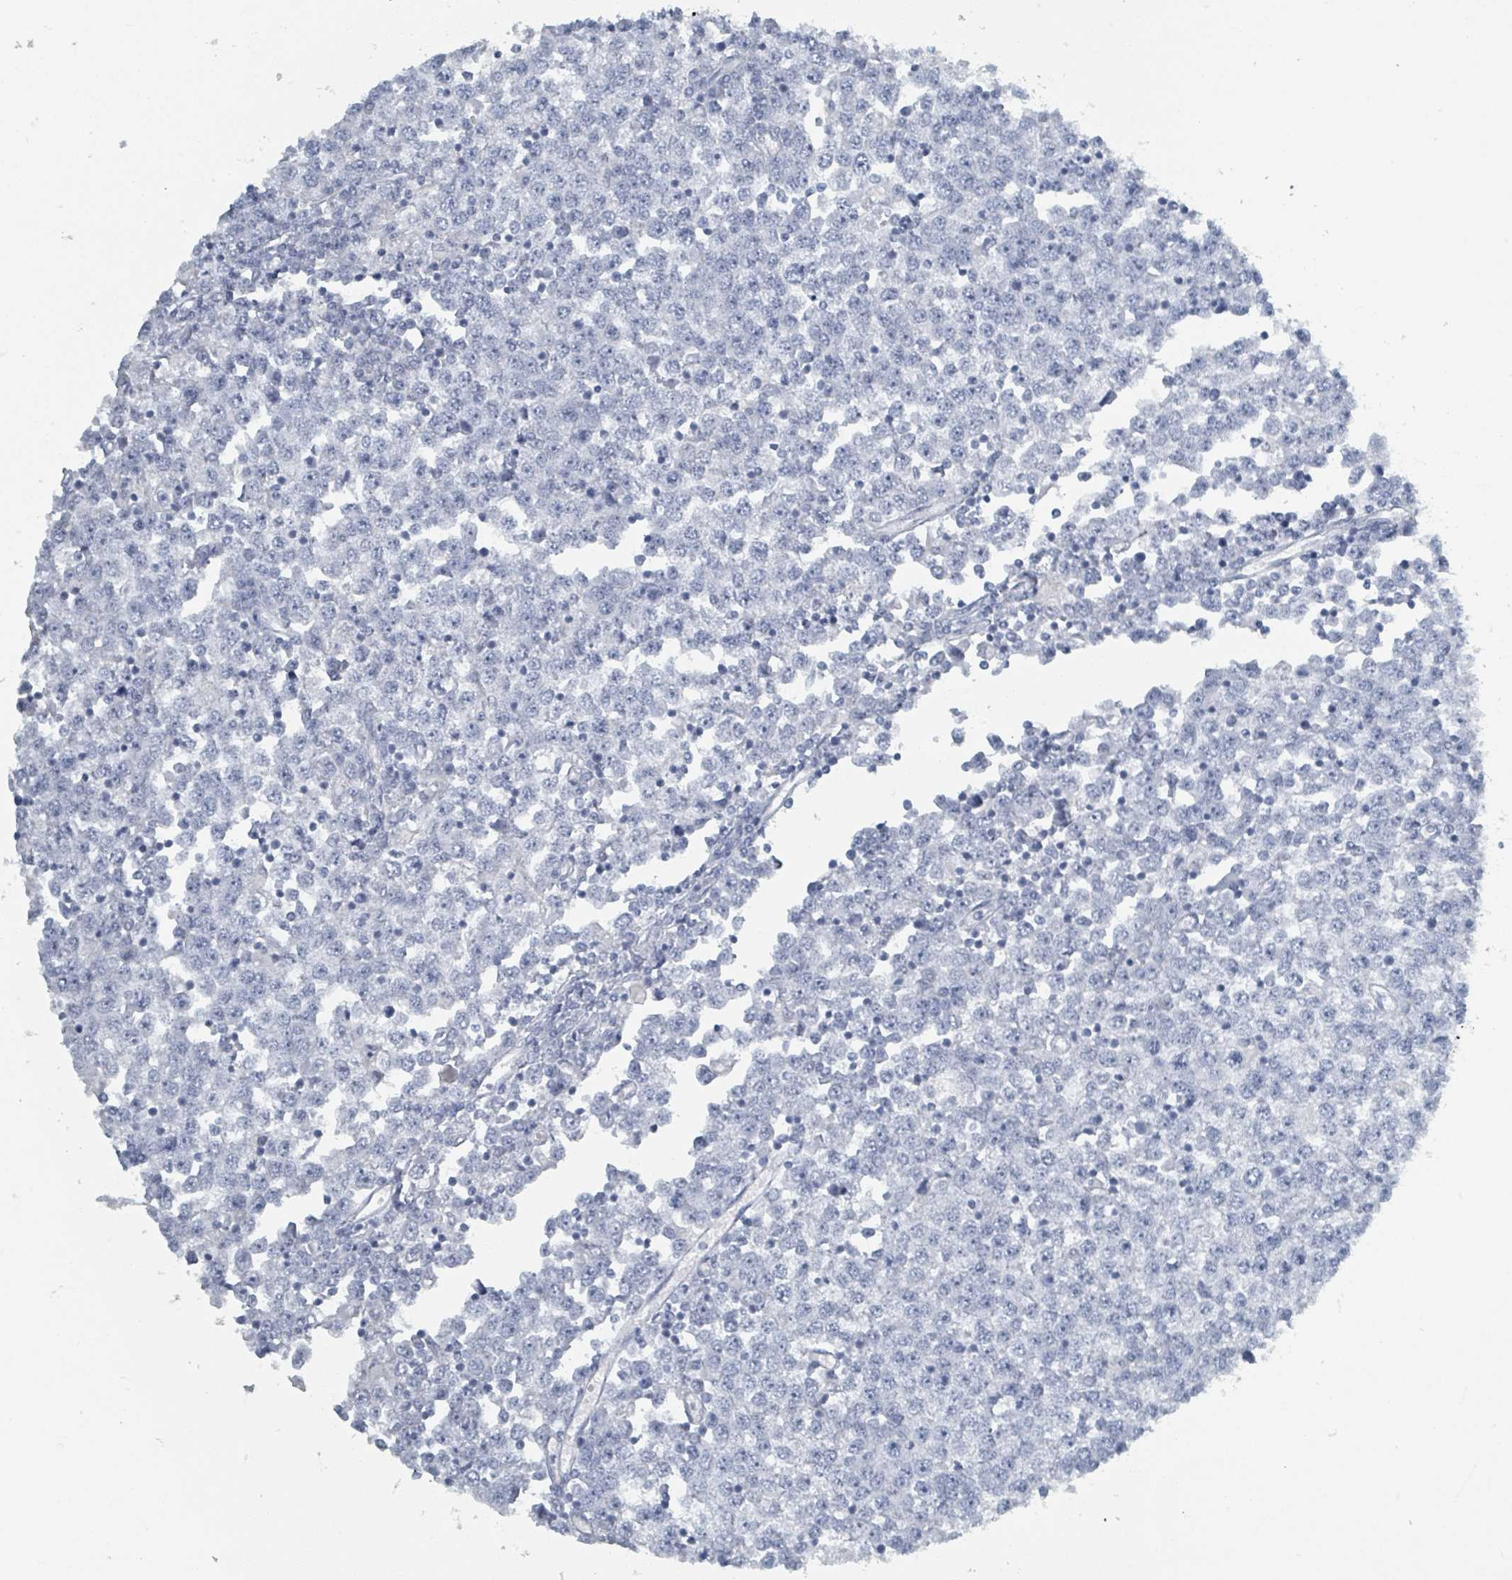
{"staining": {"intensity": "negative", "quantity": "none", "location": "none"}, "tissue": "testis cancer", "cell_type": "Tumor cells", "image_type": "cancer", "snomed": [{"axis": "morphology", "description": "Seminoma, NOS"}, {"axis": "topography", "description": "Testis"}], "caption": "Photomicrograph shows no significant protein staining in tumor cells of testis cancer (seminoma). (DAB immunohistochemistry (IHC) visualized using brightfield microscopy, high magnification).", "gene": "HEATR5A", "patient": {"sex": "male", "age": 65}}